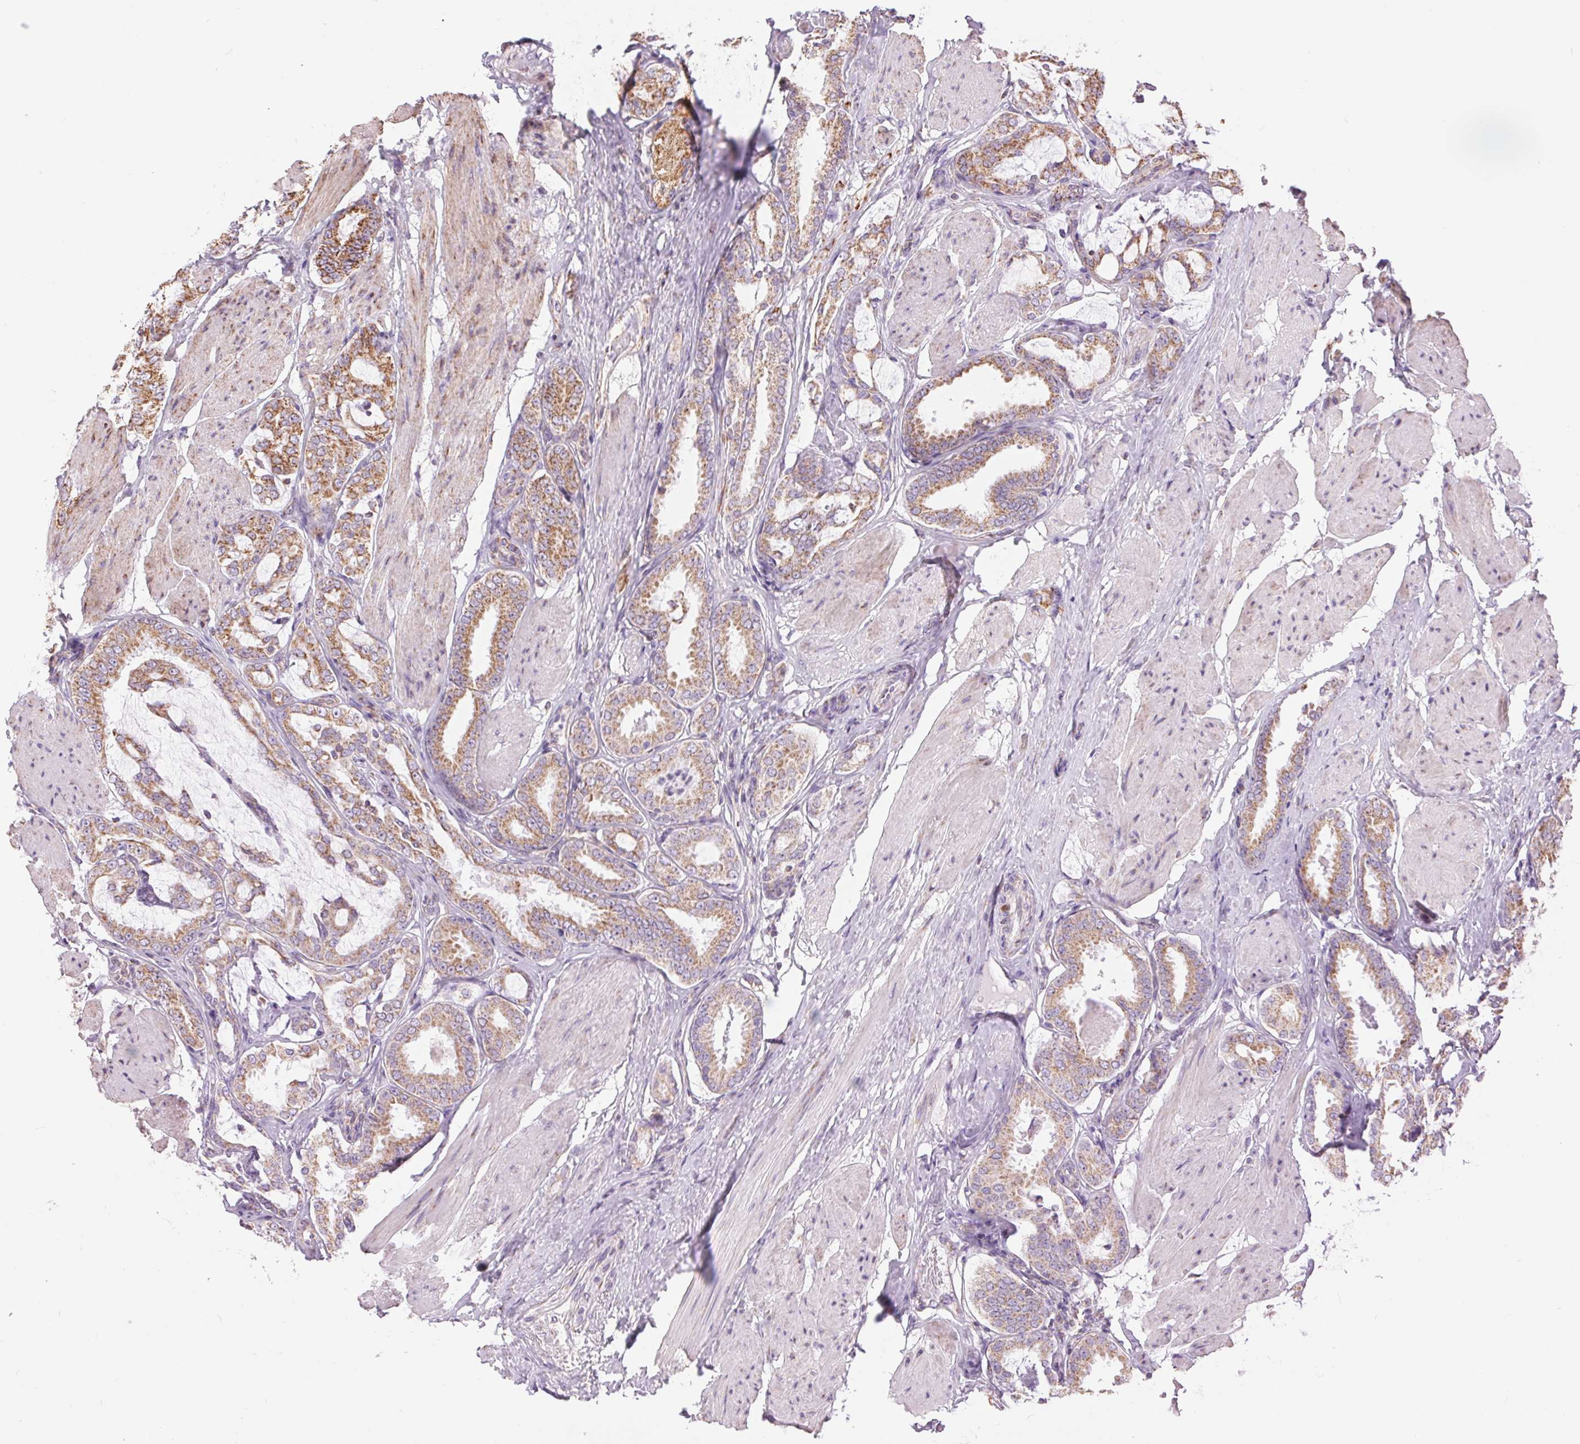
{"staining": {"intensity": "moderate", "quantity": "25%-75%", "location": "cytoplasmic/membranous"}, "tissue": "prostate cancer", "cell_type": "Tumor cells", "image_type": "cancer", "snomed": [{"axis": "morphology", "description": "Adenocarcinoma, High grade"}, {"axis": "topography", "description": "Prostate"}], "caption": "The photomicrograph demonstrates staining of prostate cancer (adenocarcinoma (high-grade)), revealing moderate cytoplasmic/membranous protein staining (brown color) within tumor cells. (Brightfield microscopy of DAB IHC at high magnification).", "gene": "ATP5PB", "patient": {"sex": "male", "age": 63}}